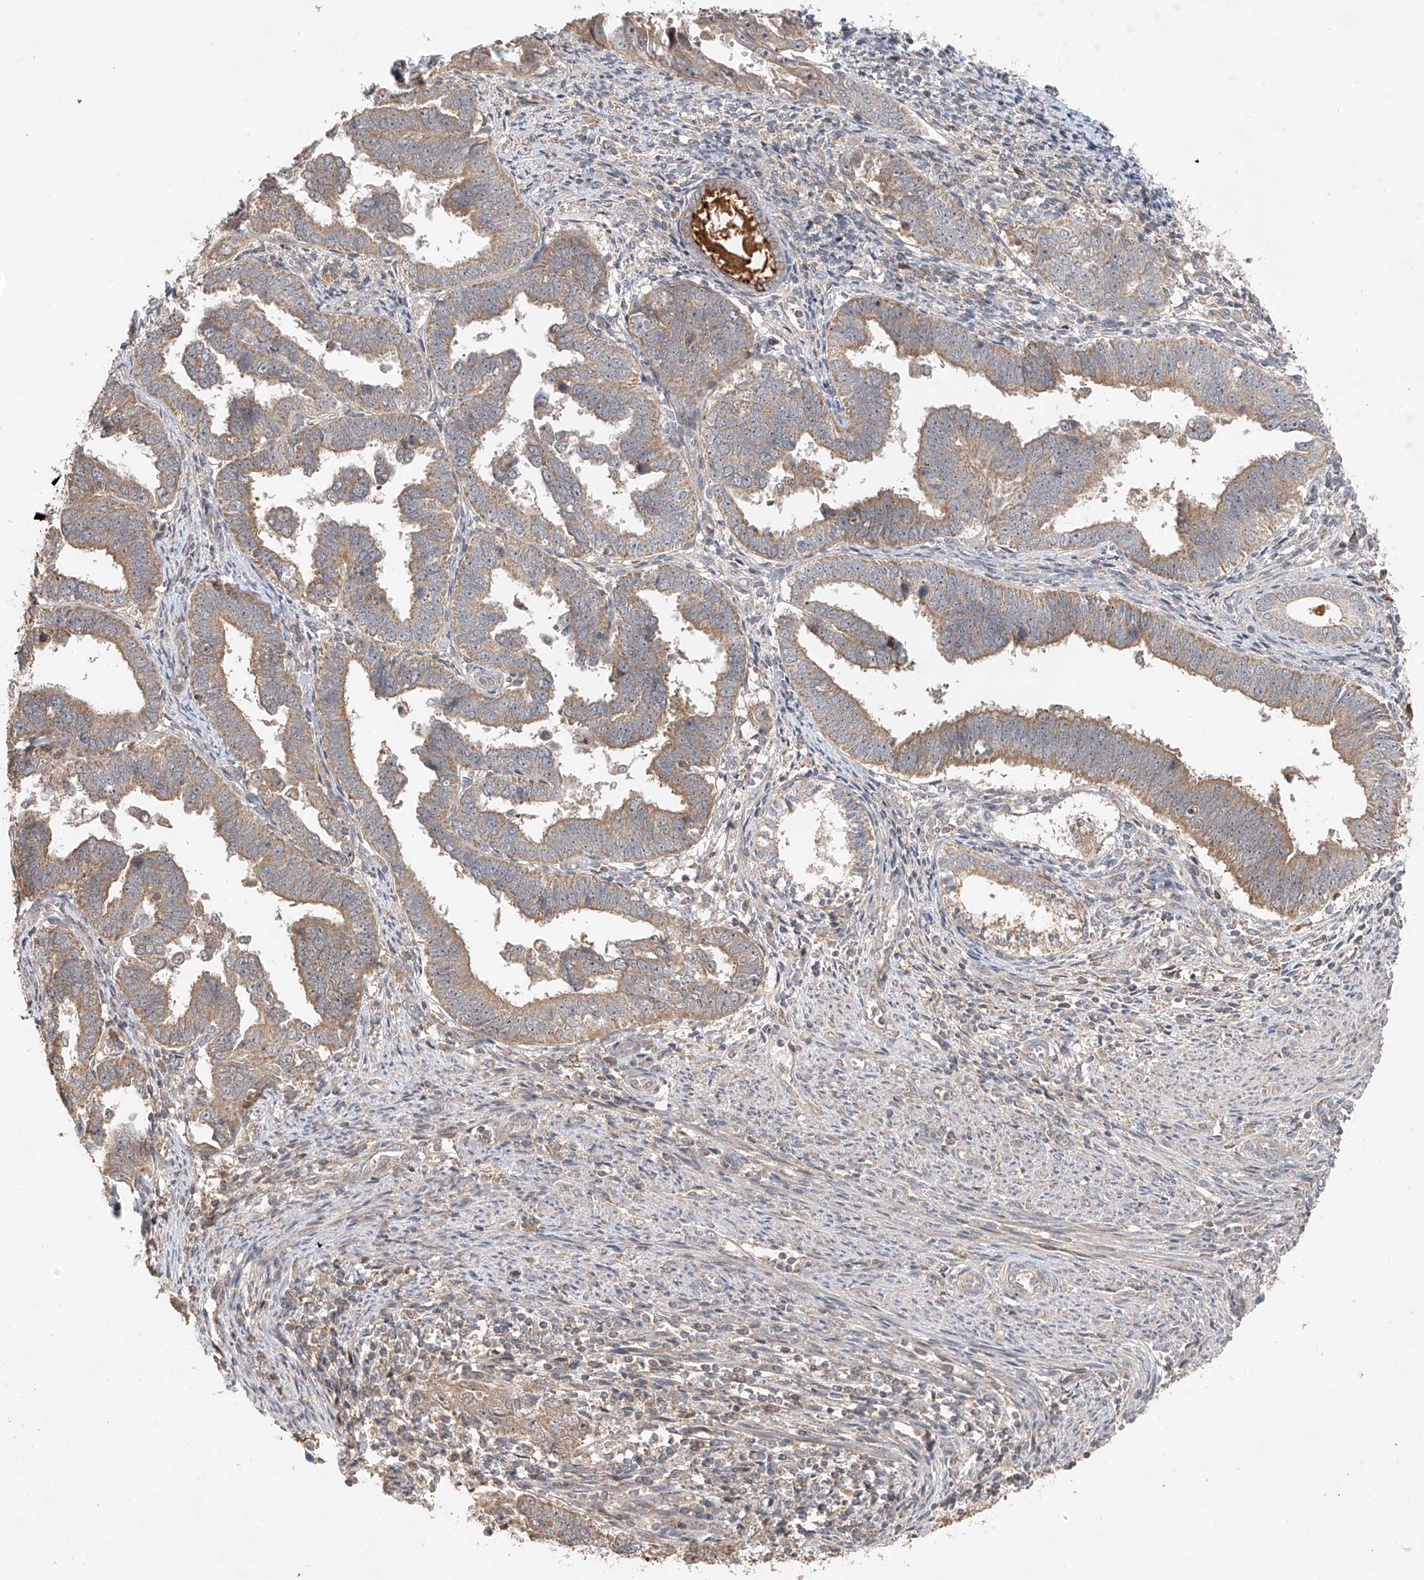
{"staining": {"intensity": "weak", "quantity": ">75%", "location": "cytoplasmic/membranous"}, "tissue": "endometrial cancer", "cell_type": "Tumor cells", "image_type": "cancer", "snomed": [{"axis": "morphology", "description": "Adenocarcinoma, NOS"}, {"axis": "topography", "description": "Endometrium"}], "caption": "Brown immunohistochemical staining in human endometrial cancer (adenocarcinoma) displays weak cytoplasmic/membranous expression in approximately >75% of tumor cells.", "gene": "TMEM61", "patient": {"sex": "female", "age": 75}}